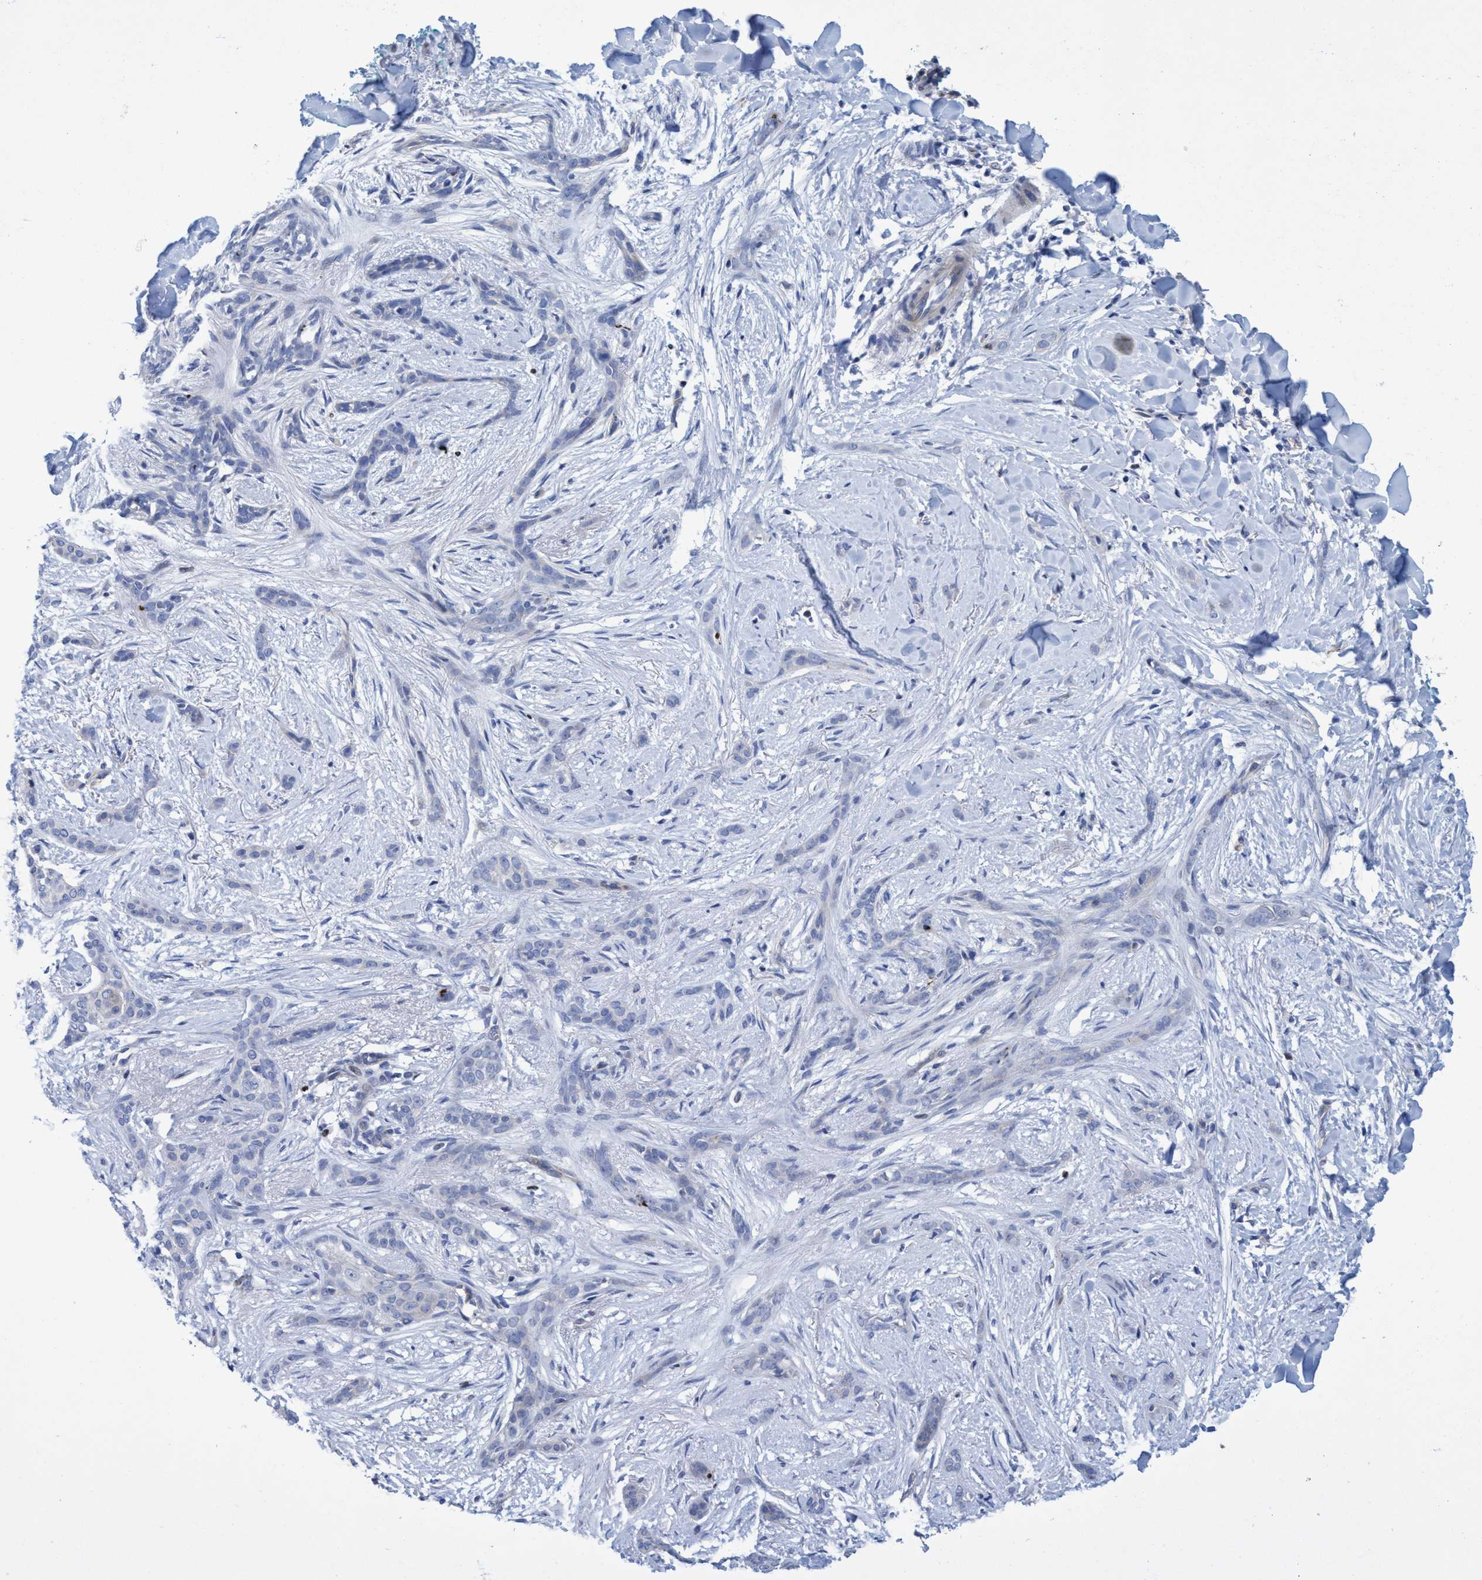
{"staining": {"intensity": "negative", "quantity": "none", "location": "none"}, "tissue": "skin cancer", "cell_type": "Tumor cells", "image_type": "cancer", "snomed": [{"axis": "morphology", "description": "Basal cell carcinoma"}, {"axis": "morphology", "description": "Adnexal tumor, benign"}, {"axis": "topography", "description": "Skin"}], "caption": "This is an IHC micrograph of human skin cancer. There is no staining in tumor cells.", "gene": "R3HCC1", "patient": {"sex": "female", "age": 42}}